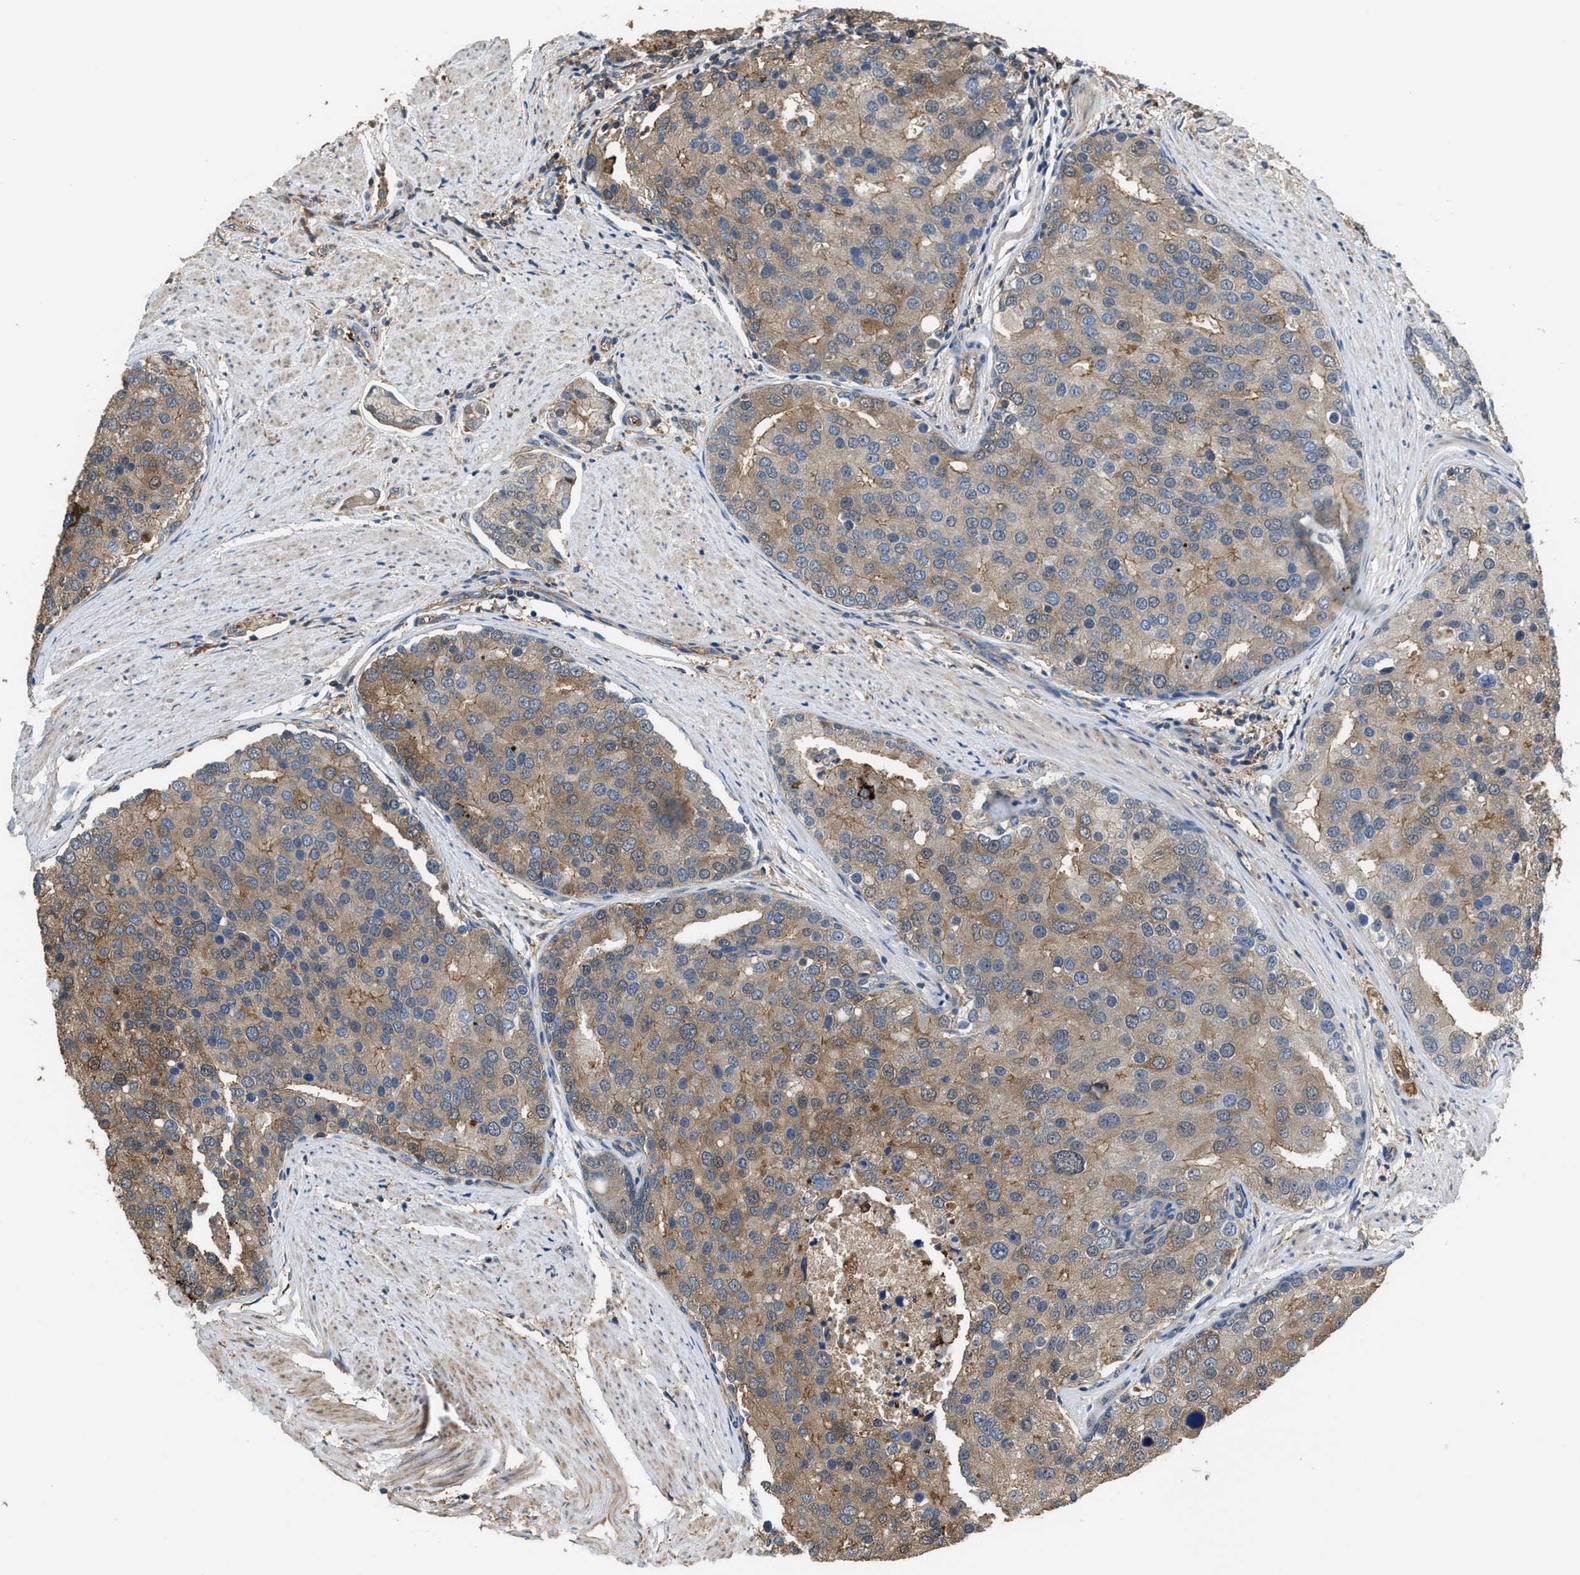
{"staining": {"intensity": "moderate", "quantity": ">75%", "location": "cytoplasmic/membranous"}, "tissue": "prostate cancer", "cell_type": "Tumor cells", "image_type": "cancer", "snomed": [{"axis": "morphology", "description": "Adenocarcinoma, High grade"}, {"axis": "topography", "description": "Prostate"}], "caption": "A medium amount of moderate cytoplasmic/membranous positivity is appreciated in approximately >75% of tumor cells in prostate high-grade adenocarcinoma tissue.", "gene": "ATIC", "patient": {"sex": "male", "age": 50}}